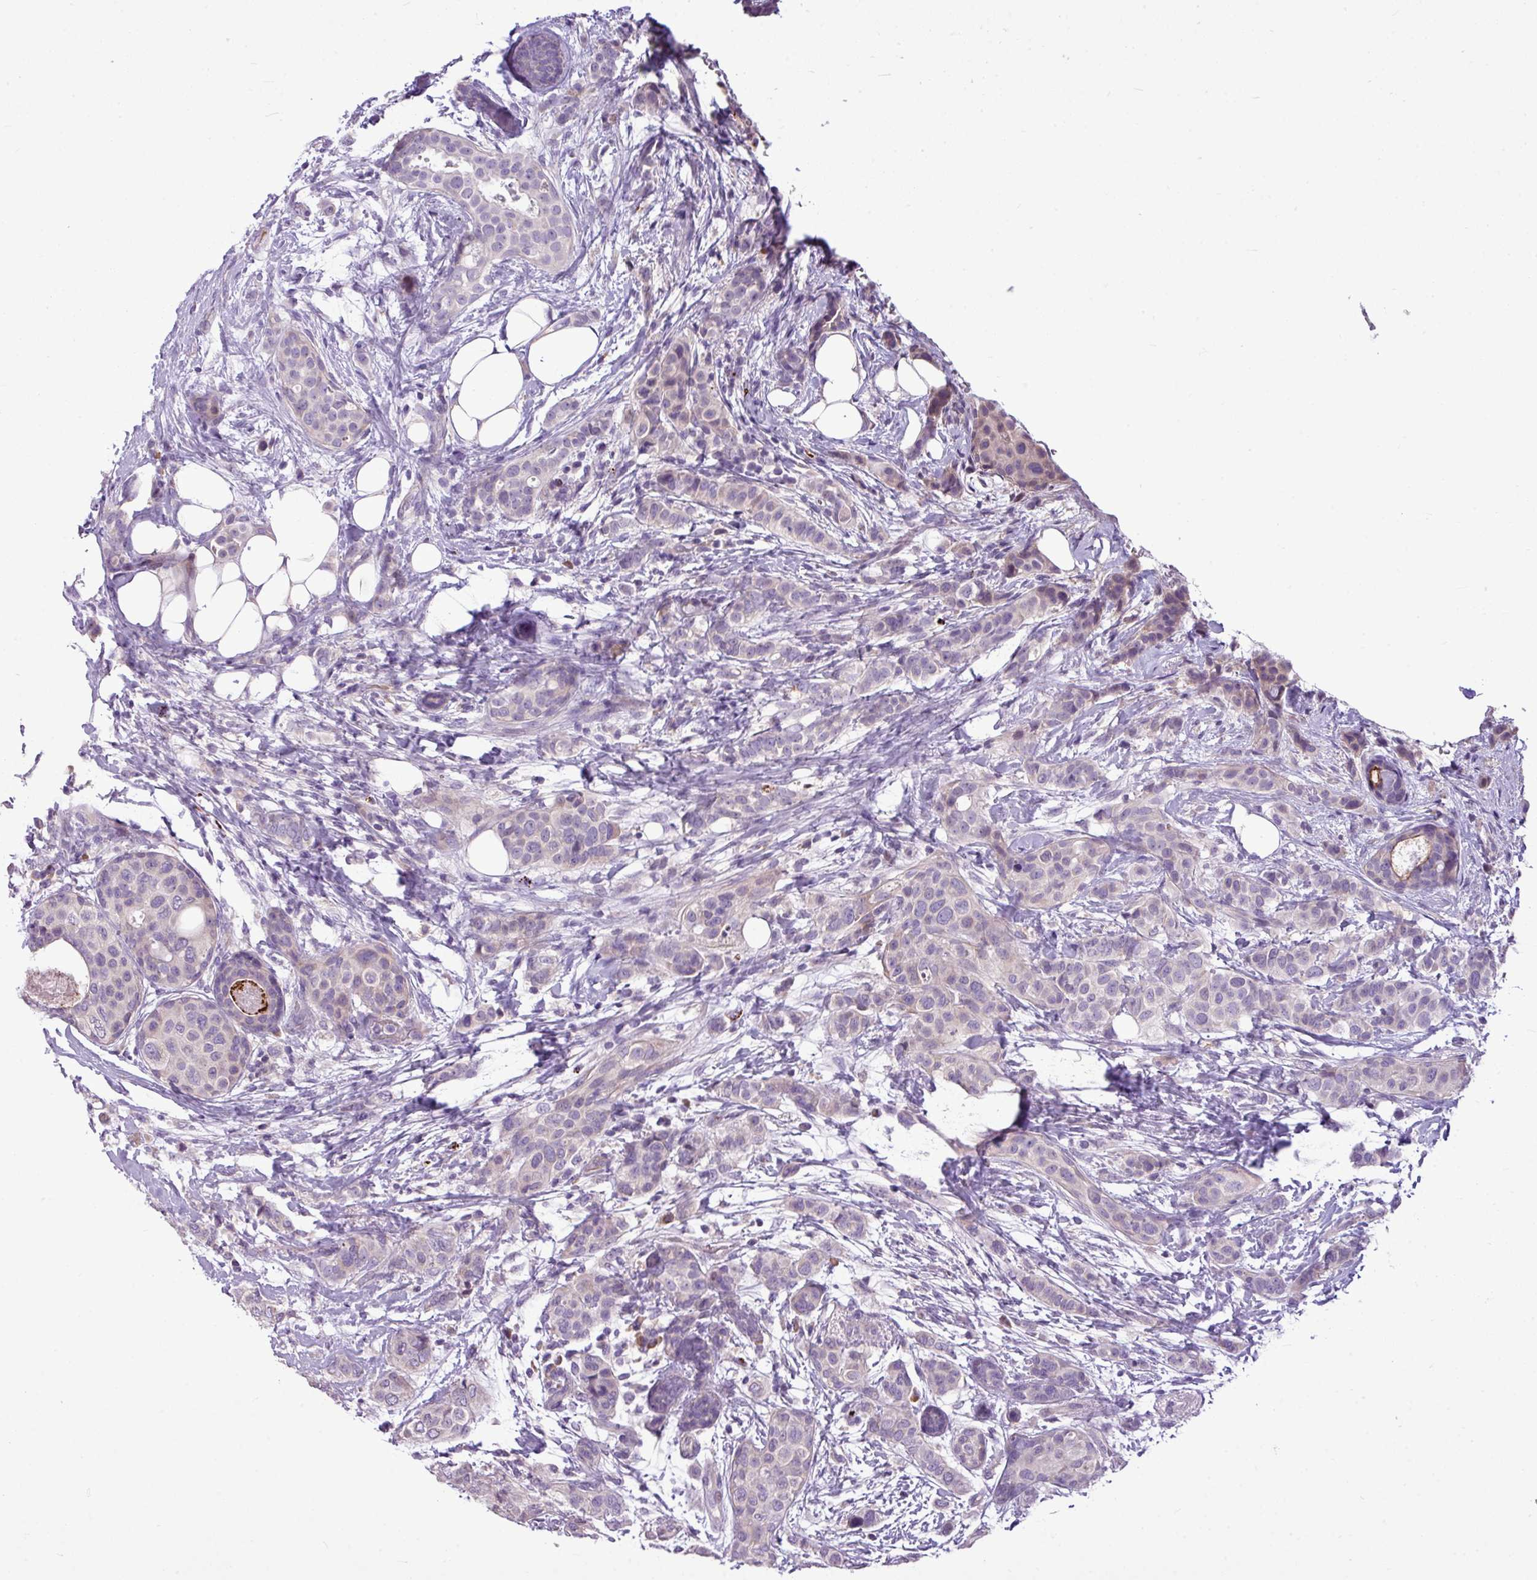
{"staining": {"intensity": "negative", "quantity": "none", "location": "none"}, "tissue": "breast cancer", "cell_type": "Tumor cells", "image_type": "cancer", "snomed": [{"axis": "morphology", "description": "Lobular carcinoma"}, {"axis": "topography", "description": "Breast"}], "caption": "This is an IHC image of breast lobular carcinoma. There is no staining in tumor cells.", "gene": "IL17A", "patient": {"sex": "female", "age": 51}}